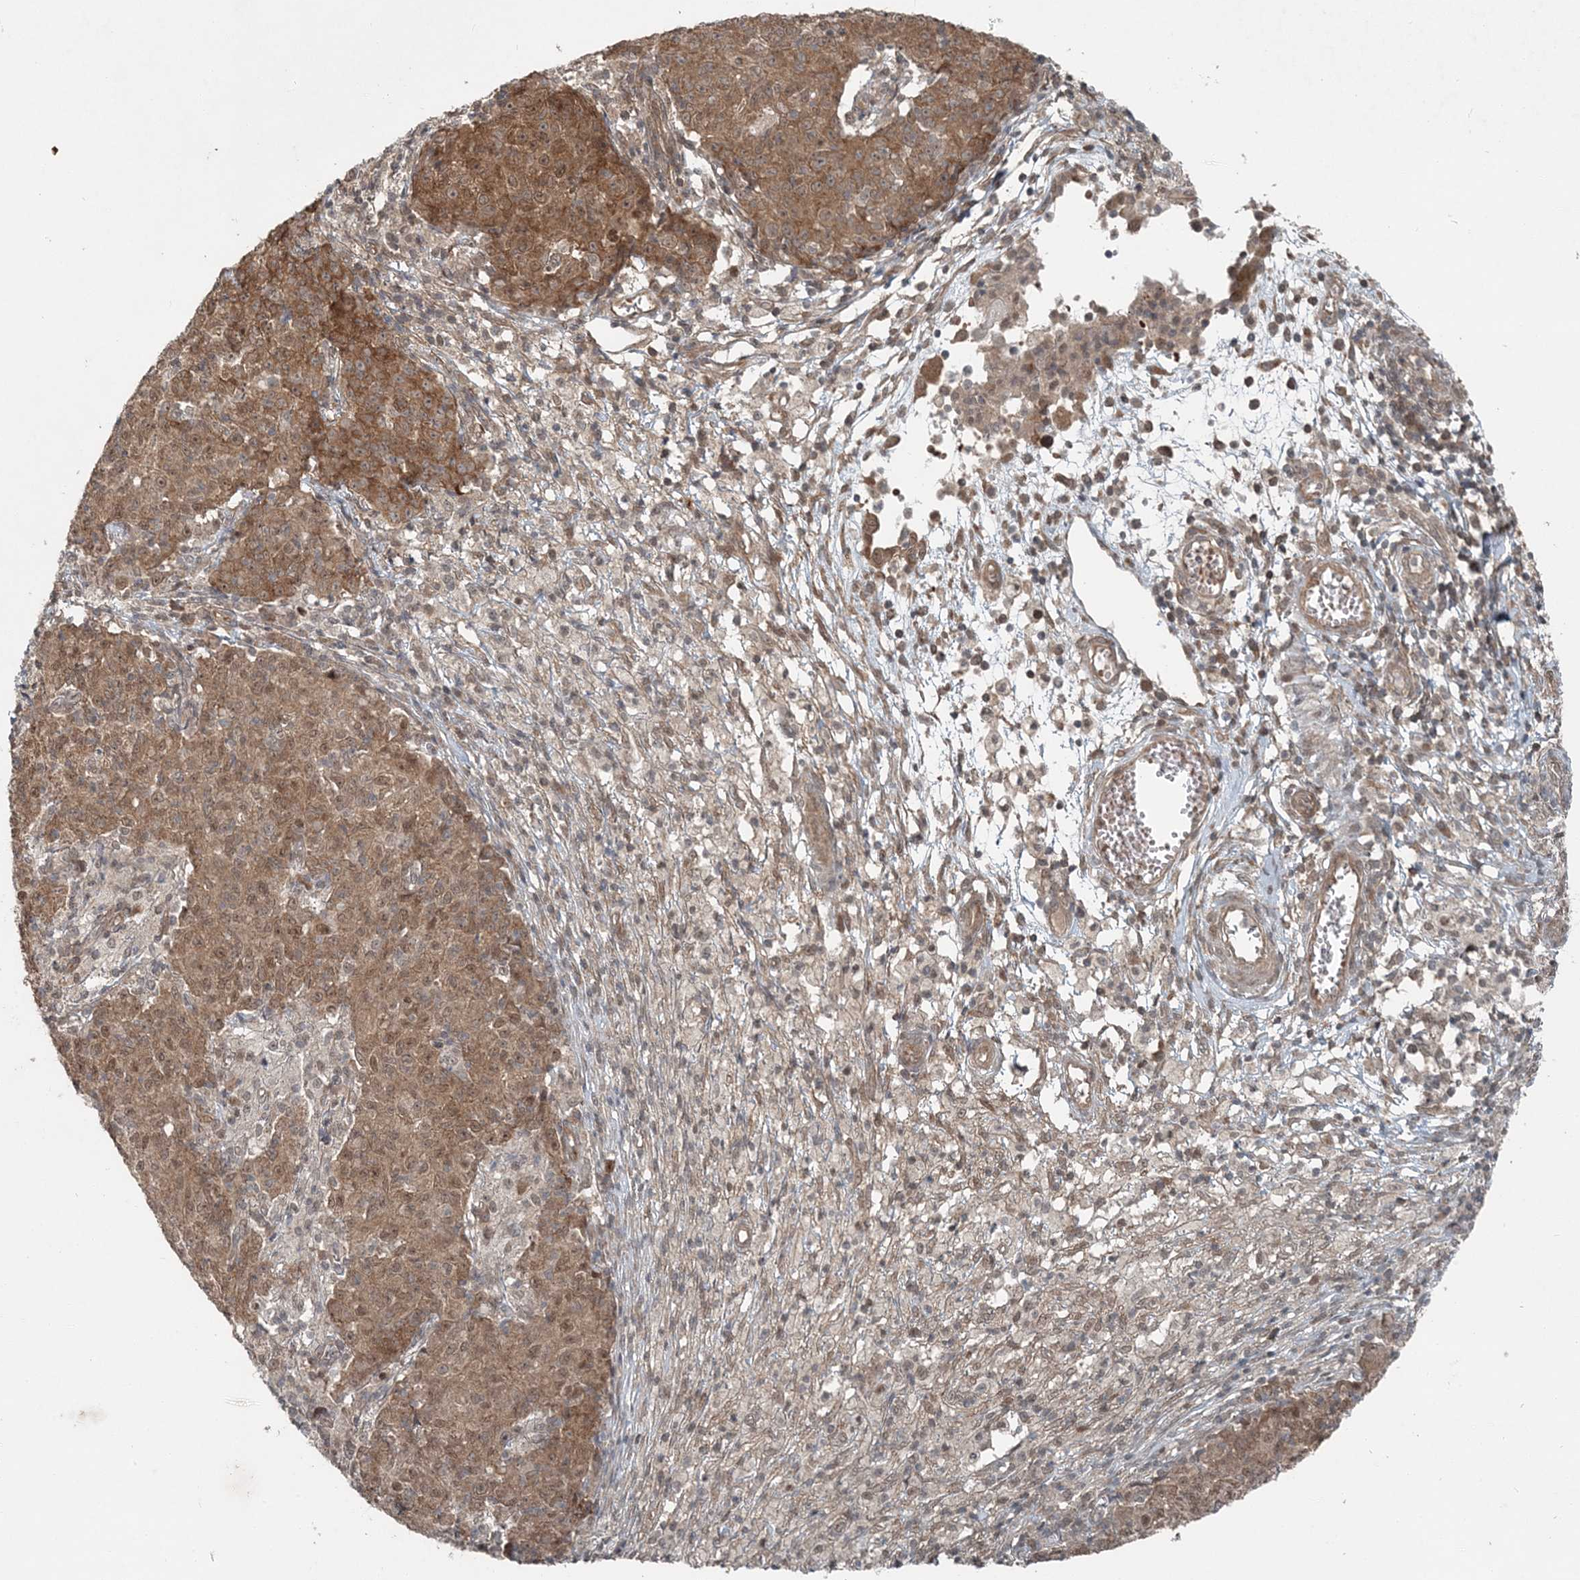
{"staining": {"intensity": "moderate", "quantity": ">75%", "location": "cytoplasmic/membranous,nuclear"}, "tissue": "ovarian cancer", "cell_type": "Tumor cells", "image_type": "cancer", "snomed": [{"axis": "morphology", "description": "Carcinoma, endometroid"}, {"axis": "topography", "description": "Ovary"}], "caption": "Immunohistochemistry (DAB (3,3'-diaminobenzidine)) staining of ovarian cancer (endometroid carcinoma) demonstrates moderate cytoplasmic/membranous and nuclear protein staining in about >75% of tumor cells.", "gene": "FBXL17", "patient": {"sex": "female", "age": 42}}